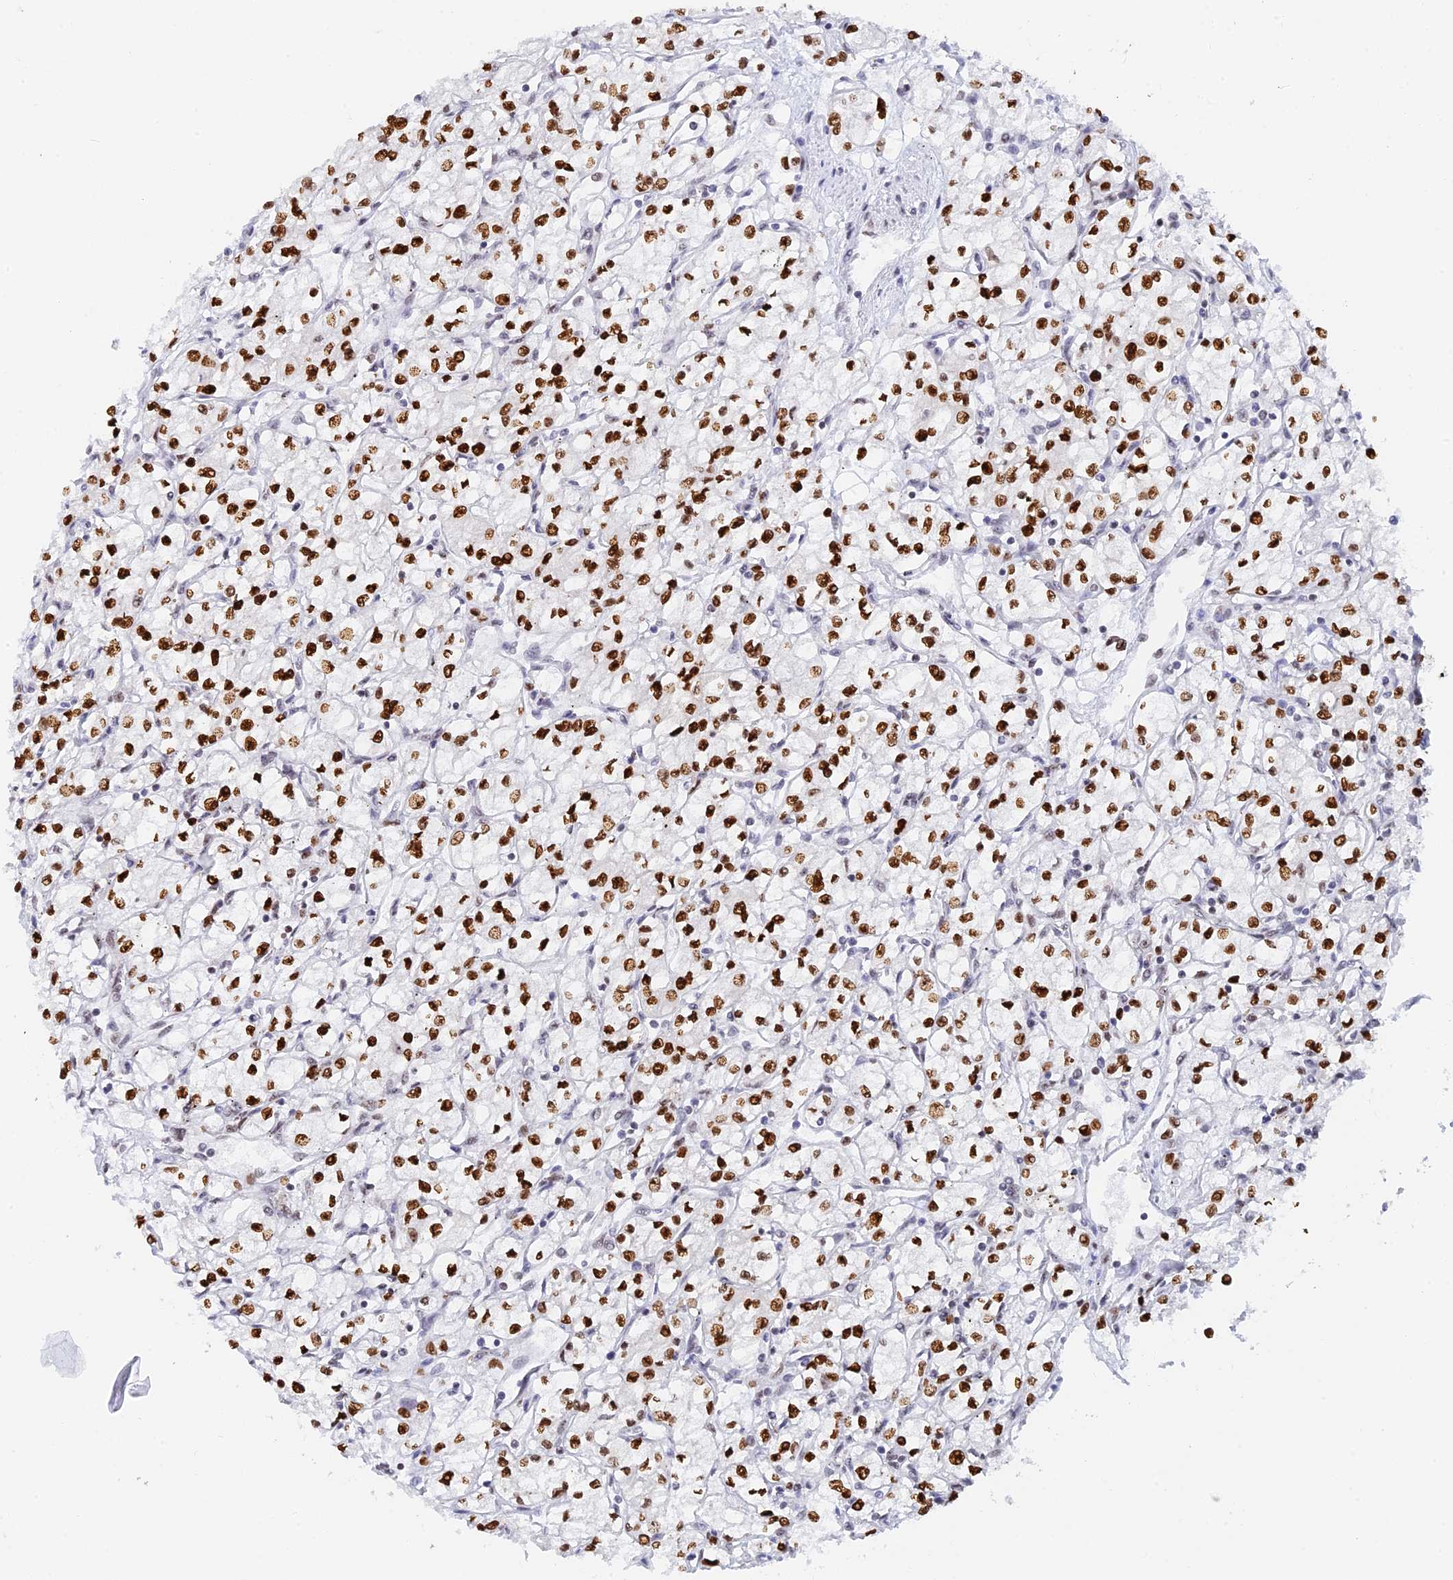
{"staining": {"intensity": "strong", "quantity": ">75%", "location": "nuclear"}, "tissue": "renal cancer", "cell_type": "Tumor cells", "image_type": "cancer", "snomed": [{"axis": "morphology", "description": "Adenocarcinoma, NOS"}, {"axis": "topography", "description": "Kidney"}], "caption": "A brown stain shows strong nuclear positivity of a protein in renal cancer tumor cells.", "gene": "RSL1D1", "patient": {"sex": "male", "age": 59}}